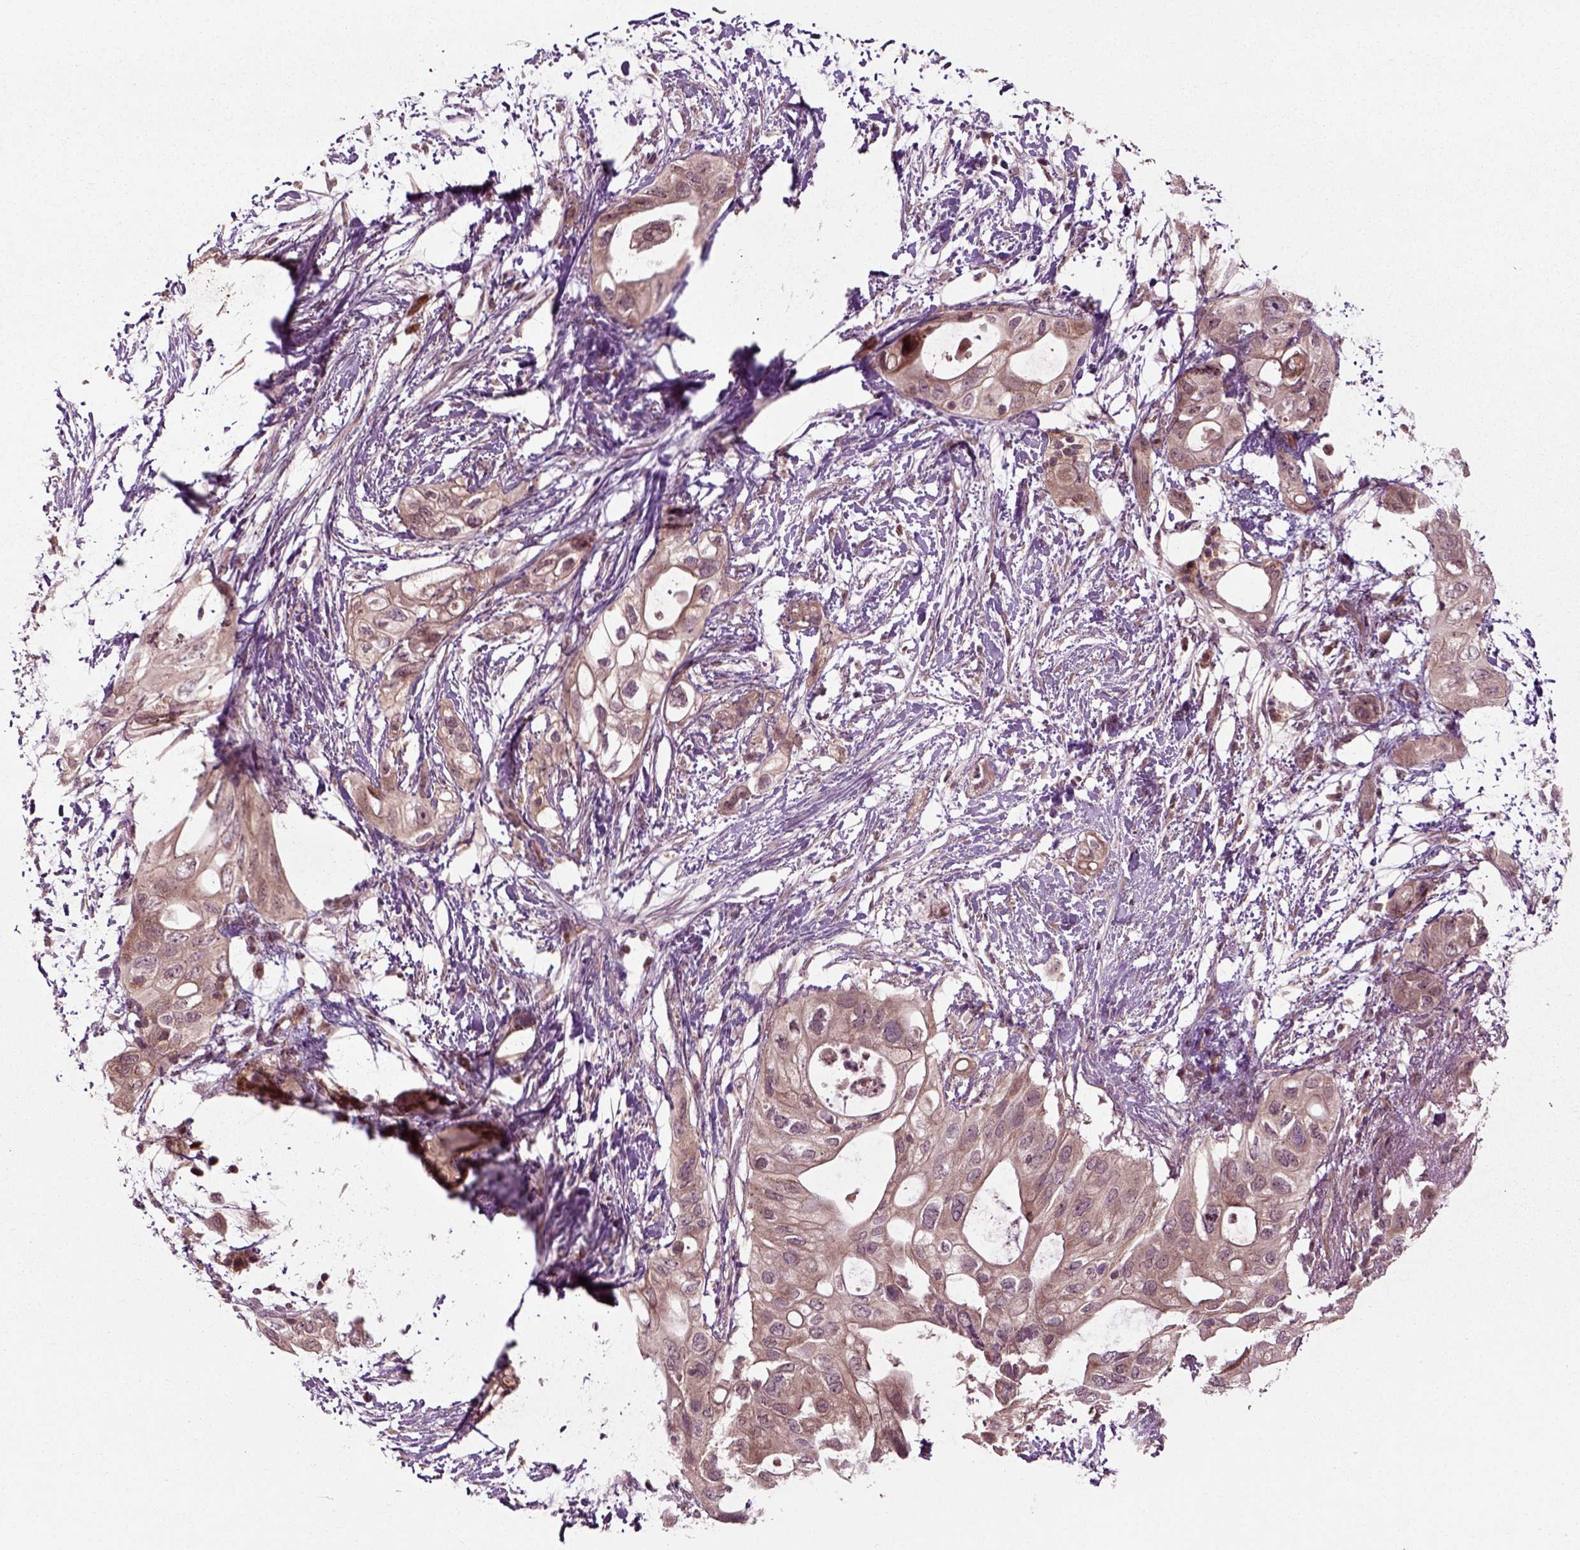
{"staining": {"intensity": "weak", "quantity": ">75%", "location": "cytoplasmic/membranous"}, "tissue": "pancreatic cancer", "cell_type": "Tumor cells", "image_type": "cancer", "snomed": [{"axis": "morphology", "description": "Adenocarcinoma, NOS"}, {"axis": "topography", "description": "Pancreas"}], "caption": "Human adenocarcinoma (pancreatic) stained with a protein marker shows weak staining in tumor cells.", "gene": "PLCD3", "patient": {"sex": "female", "age": 72}}